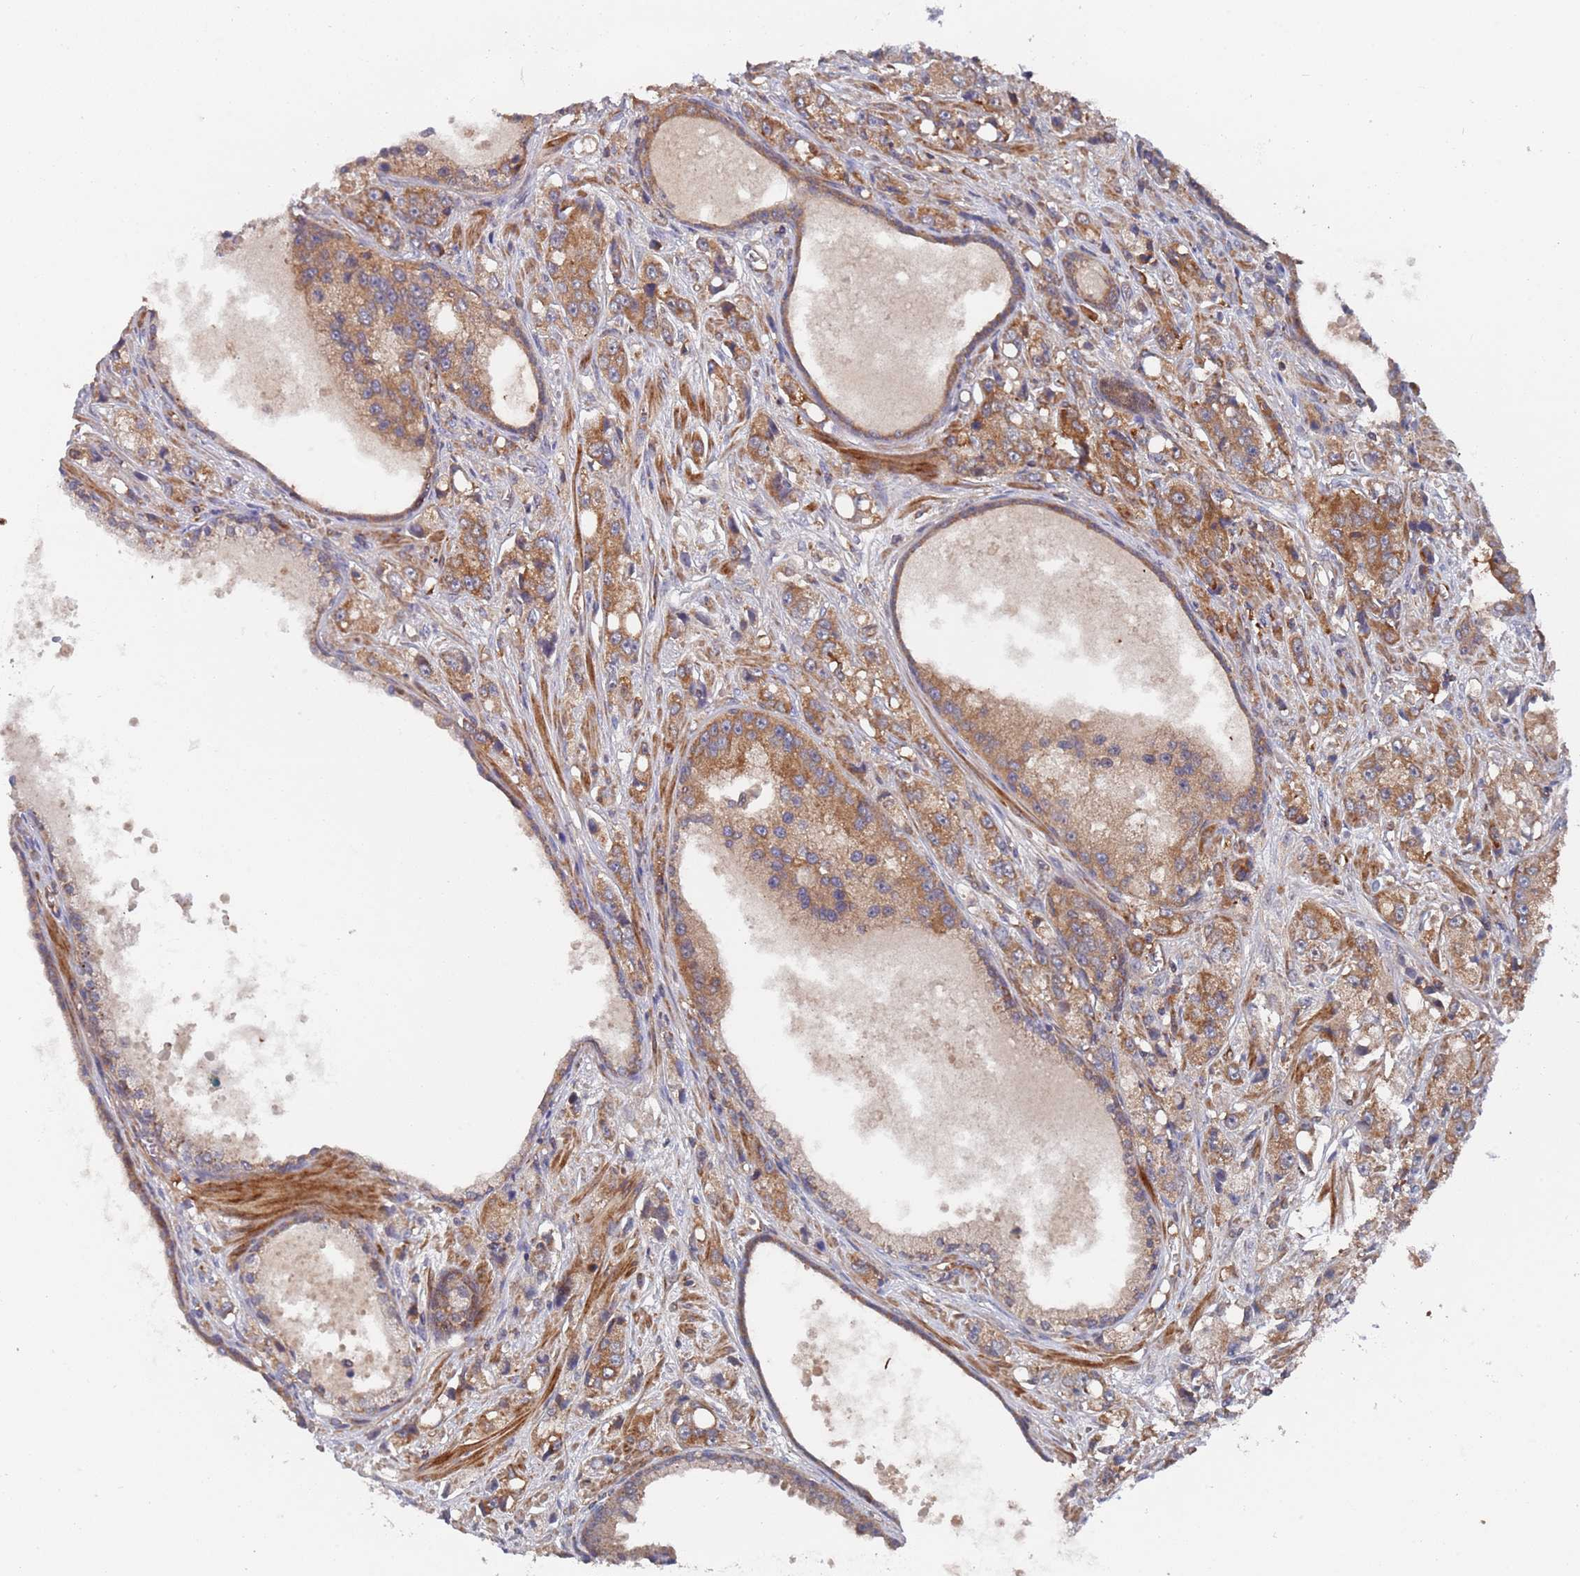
{"staining": {"intensity": "moderate", "quantity": ">75%", "location": "cytoplasmic/membranous"}, "tissue": "prostate cancer", "cell_type": "Tumor cells", "image_type": "cancer", "snomed": [{"axis": "morphology", "description": "Adenocarcinoma, High grade"}, {"axis": "topography", "description": "Prostate"}], "caption": "Immunohistochemistry (DAB (3,3'-diaminobenzidine)) staining of human high-grade adenocarcinoma (prostate) displays moderate cytoplasmic/membranous protein staining in approximately >75% of tumor cells.", "gene": "DDX60", "patient": {"sex": "male", "age": 74}}